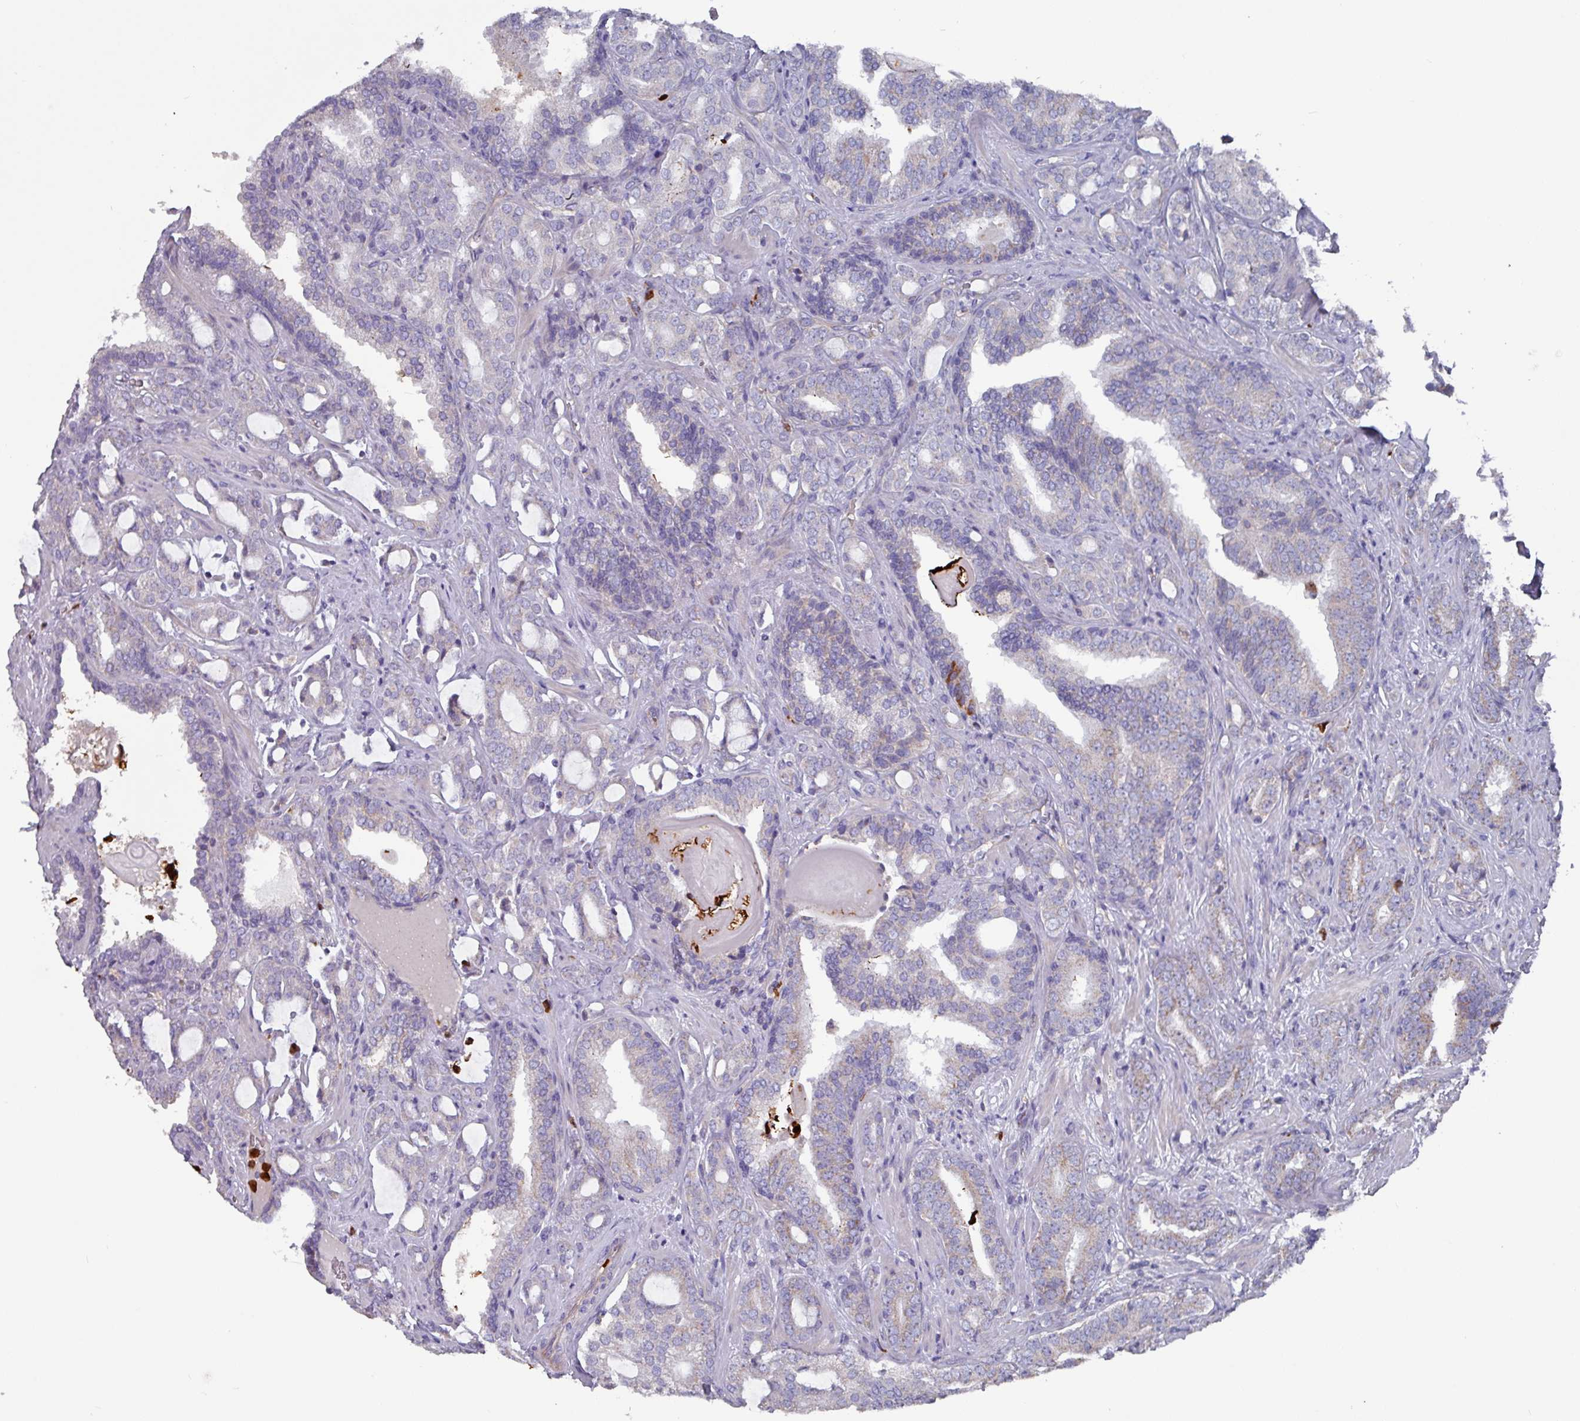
{"staining": {"intensity": "negative", "quantity": "none", "location": "none"}, "tissue": "prostate cancer", "cell_type": "Tumor cells", "image_type": "cancer", "snomed": [{"axis": "morphology", "description": "Adenocarcinoma, High grade"}, {"axis": "topography", "description": "Prostate"}], "caption": "A histopathology image of high-grade adenocarcinoma (prostate) stained for a protein shows no brown staining in tumor cells.", "gene": "UQCC2", "patient": {"sex": "male", "age": 63}}